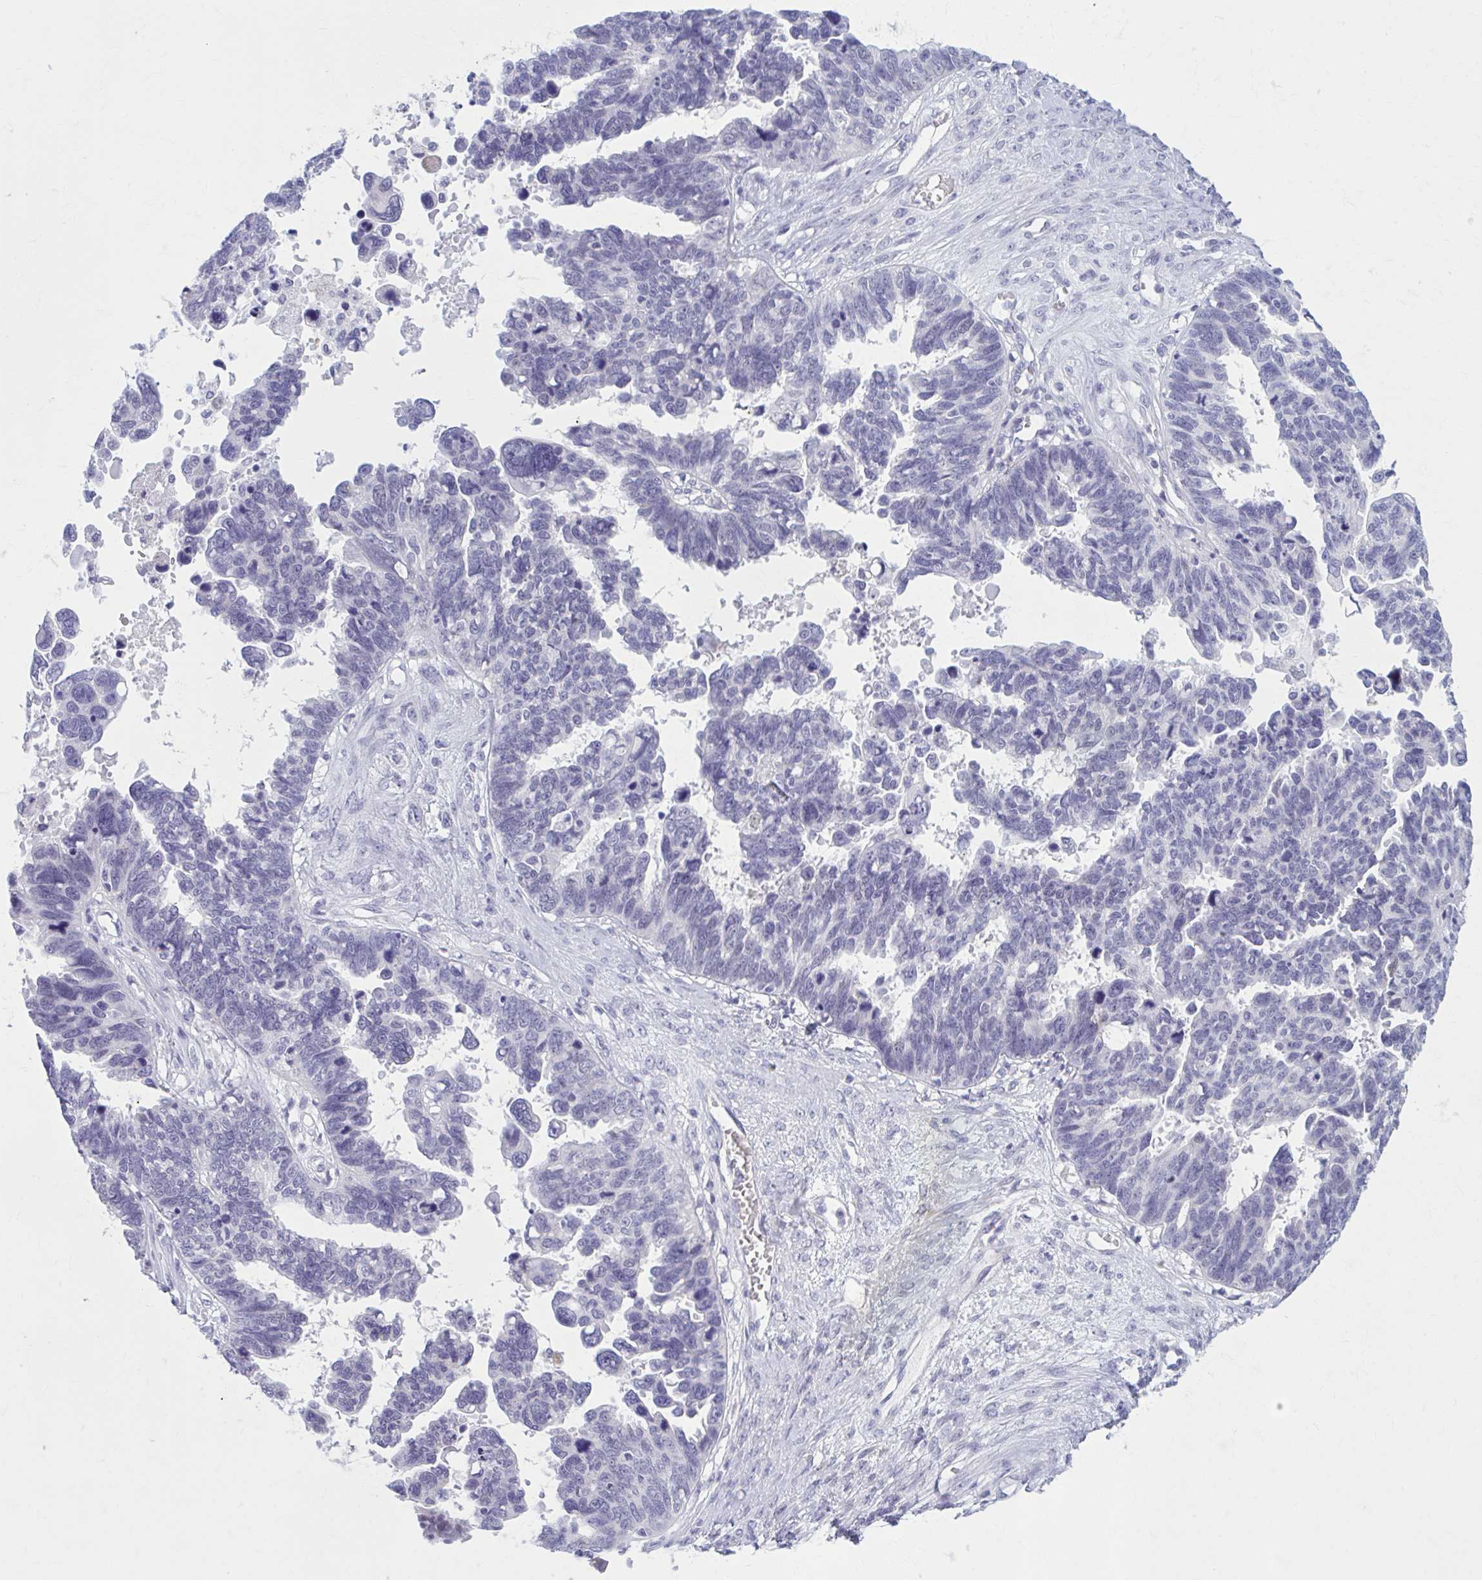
{"staining": {"intensity": "weak", "quantity": "<25%", "location": "nuclear"}, "tissue": "ovarian cancer", "cell_type": "Tumor cells", "image_type": "cancer", "snomed": [{"axis": "morphology", "description": "Cystadenocarcinoma, serous, NOS"}, {"axis": "topography", "description": "Ovary"}], "caption": "Tumor cells show no significant protein expression in ovarian cancer.", "gene": "CCDC105", "patient": {"sex": "female", "age": 60}}